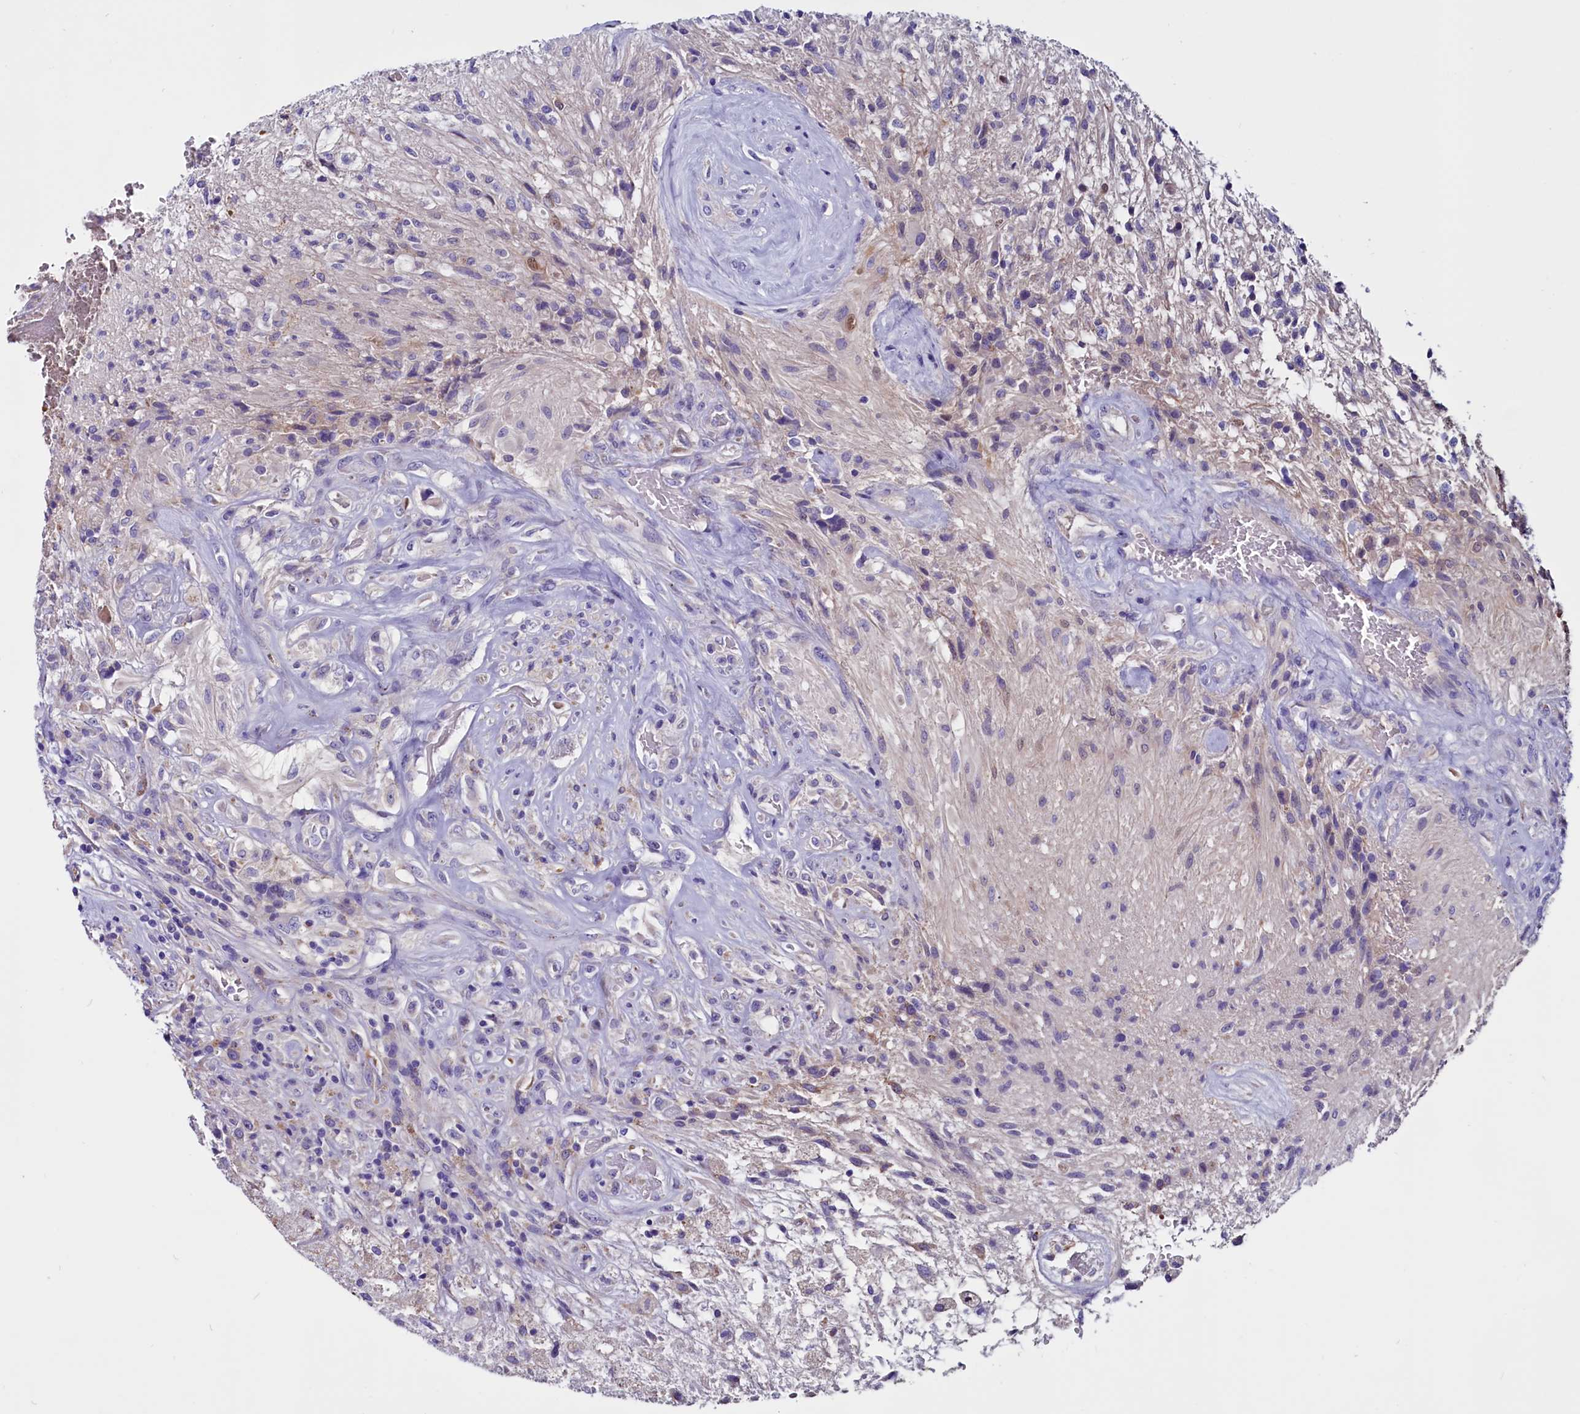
{"staining": {"intensity": "negative", "quantity": "none", "location": "none"}, "tissue": "glioma", "cell_type": "Tumor cells", "image_type": "cancer", "snomed": [{"axis": "morphology", "description": "Glioma, malignant, High grade"}, {"axis": "topography", "description": "Brain"}], "caption": "Tumor cells show no significant staining in malignant glioma (high-grade). (DAB (3,3'-diaminobenzidine) IHC, high magnification).", "gene": "CCBE1", "patient": {"sex": "male", "age": 56}}